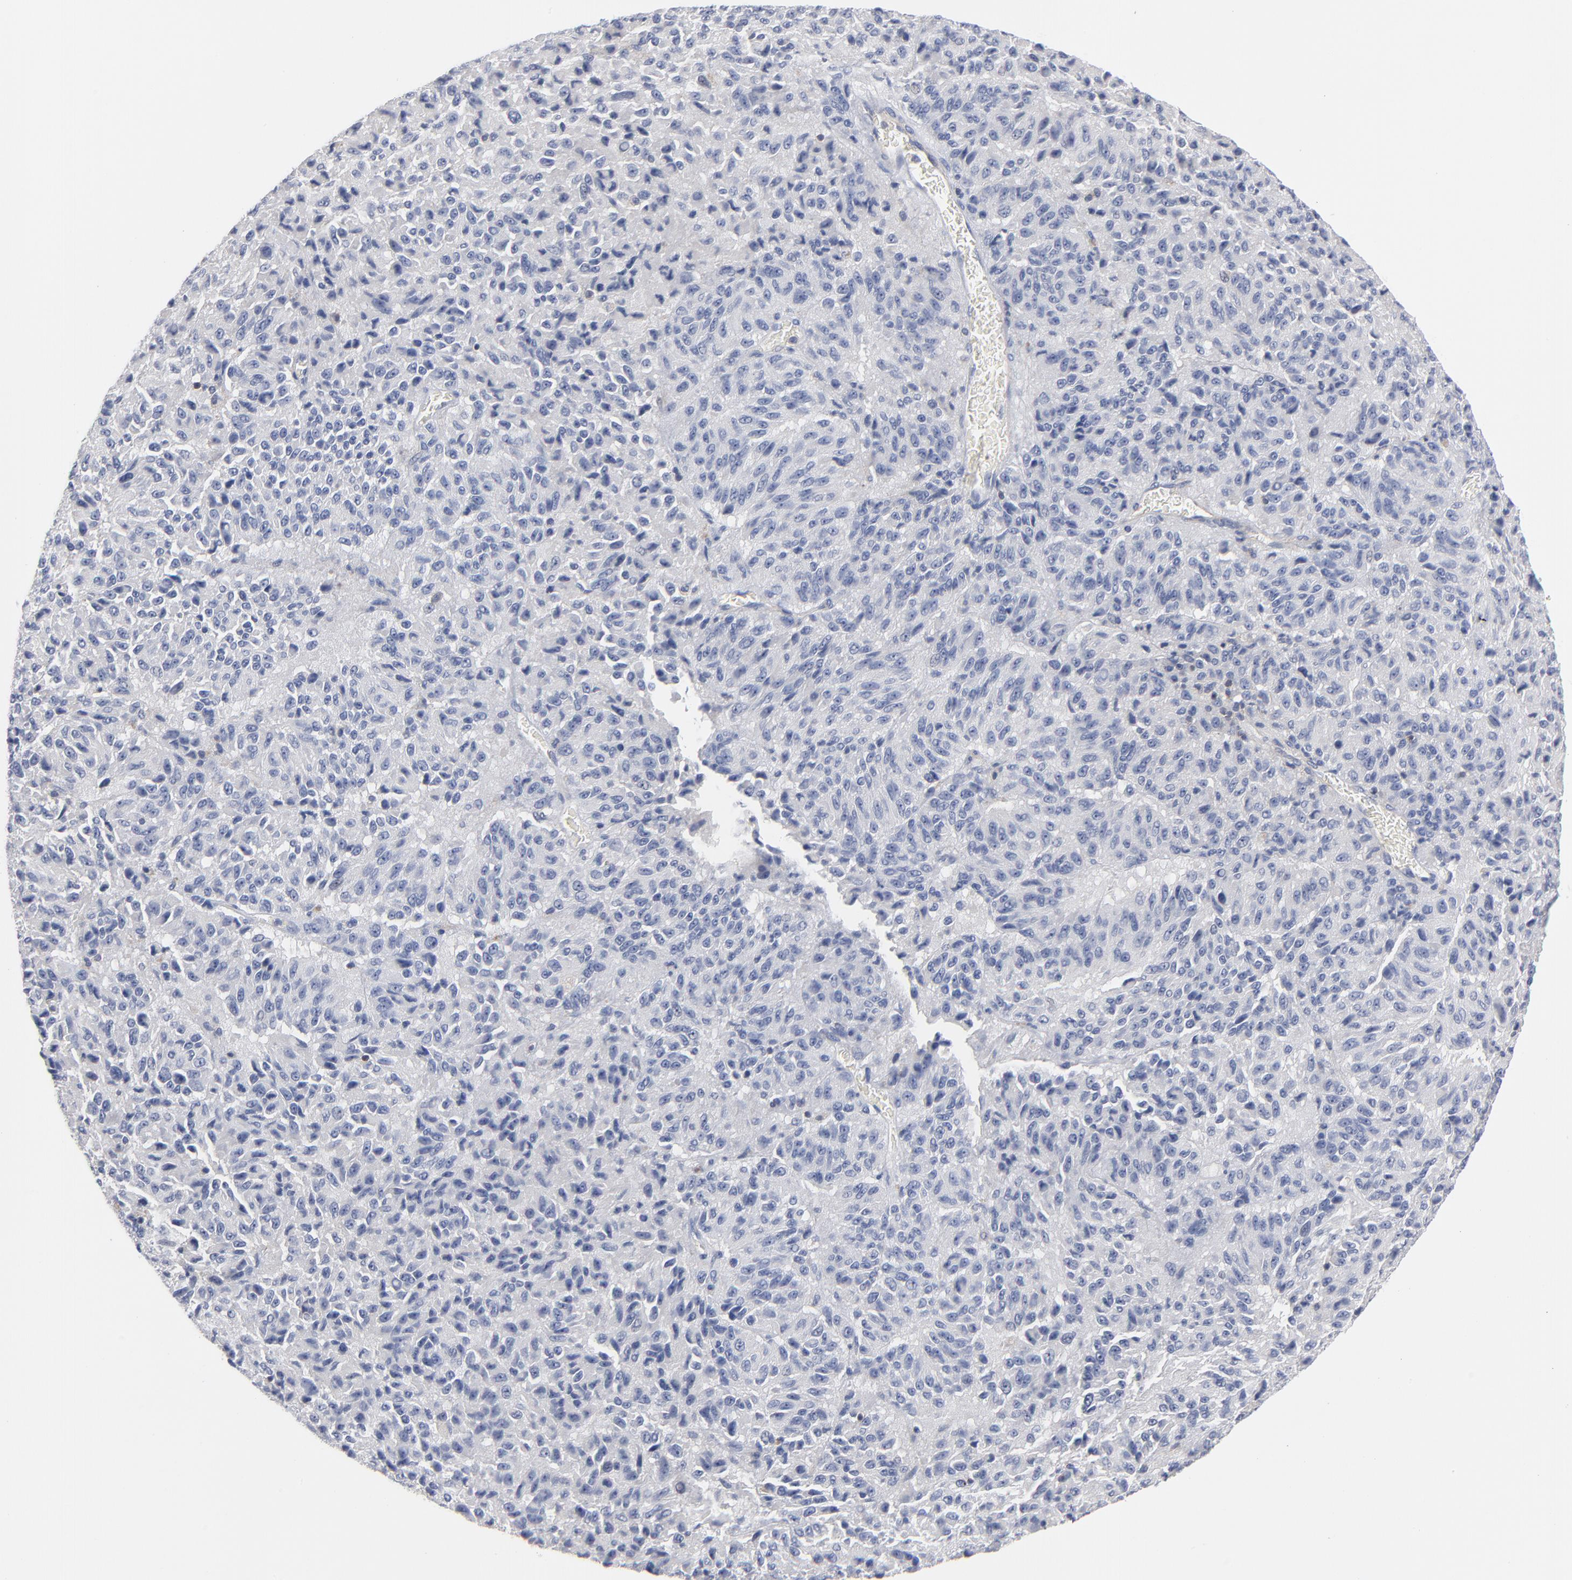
{"staining": {"intensity": "negative", "quantity": "none", "location": "none"}, "tissue": "melanoma", "cell_type": "Tumor cells", "image_type": "cancer", "snomed": [{"axis": "morphology", "description": "Malignant melanoma, Metastatic site"}, {"axis": "topography", "description": "Lung"}], "caption": "Tumor cells are negative for brown protein staining in malignant melanoma (metastatic site). The staining is performed using DAB (3,3'-diaminobenzidine) brown chromogen with nuclei counter-stained in using hematoxylin.", "gene": "PDLIM2", "patient": {"sex": "male", "age": 64}}